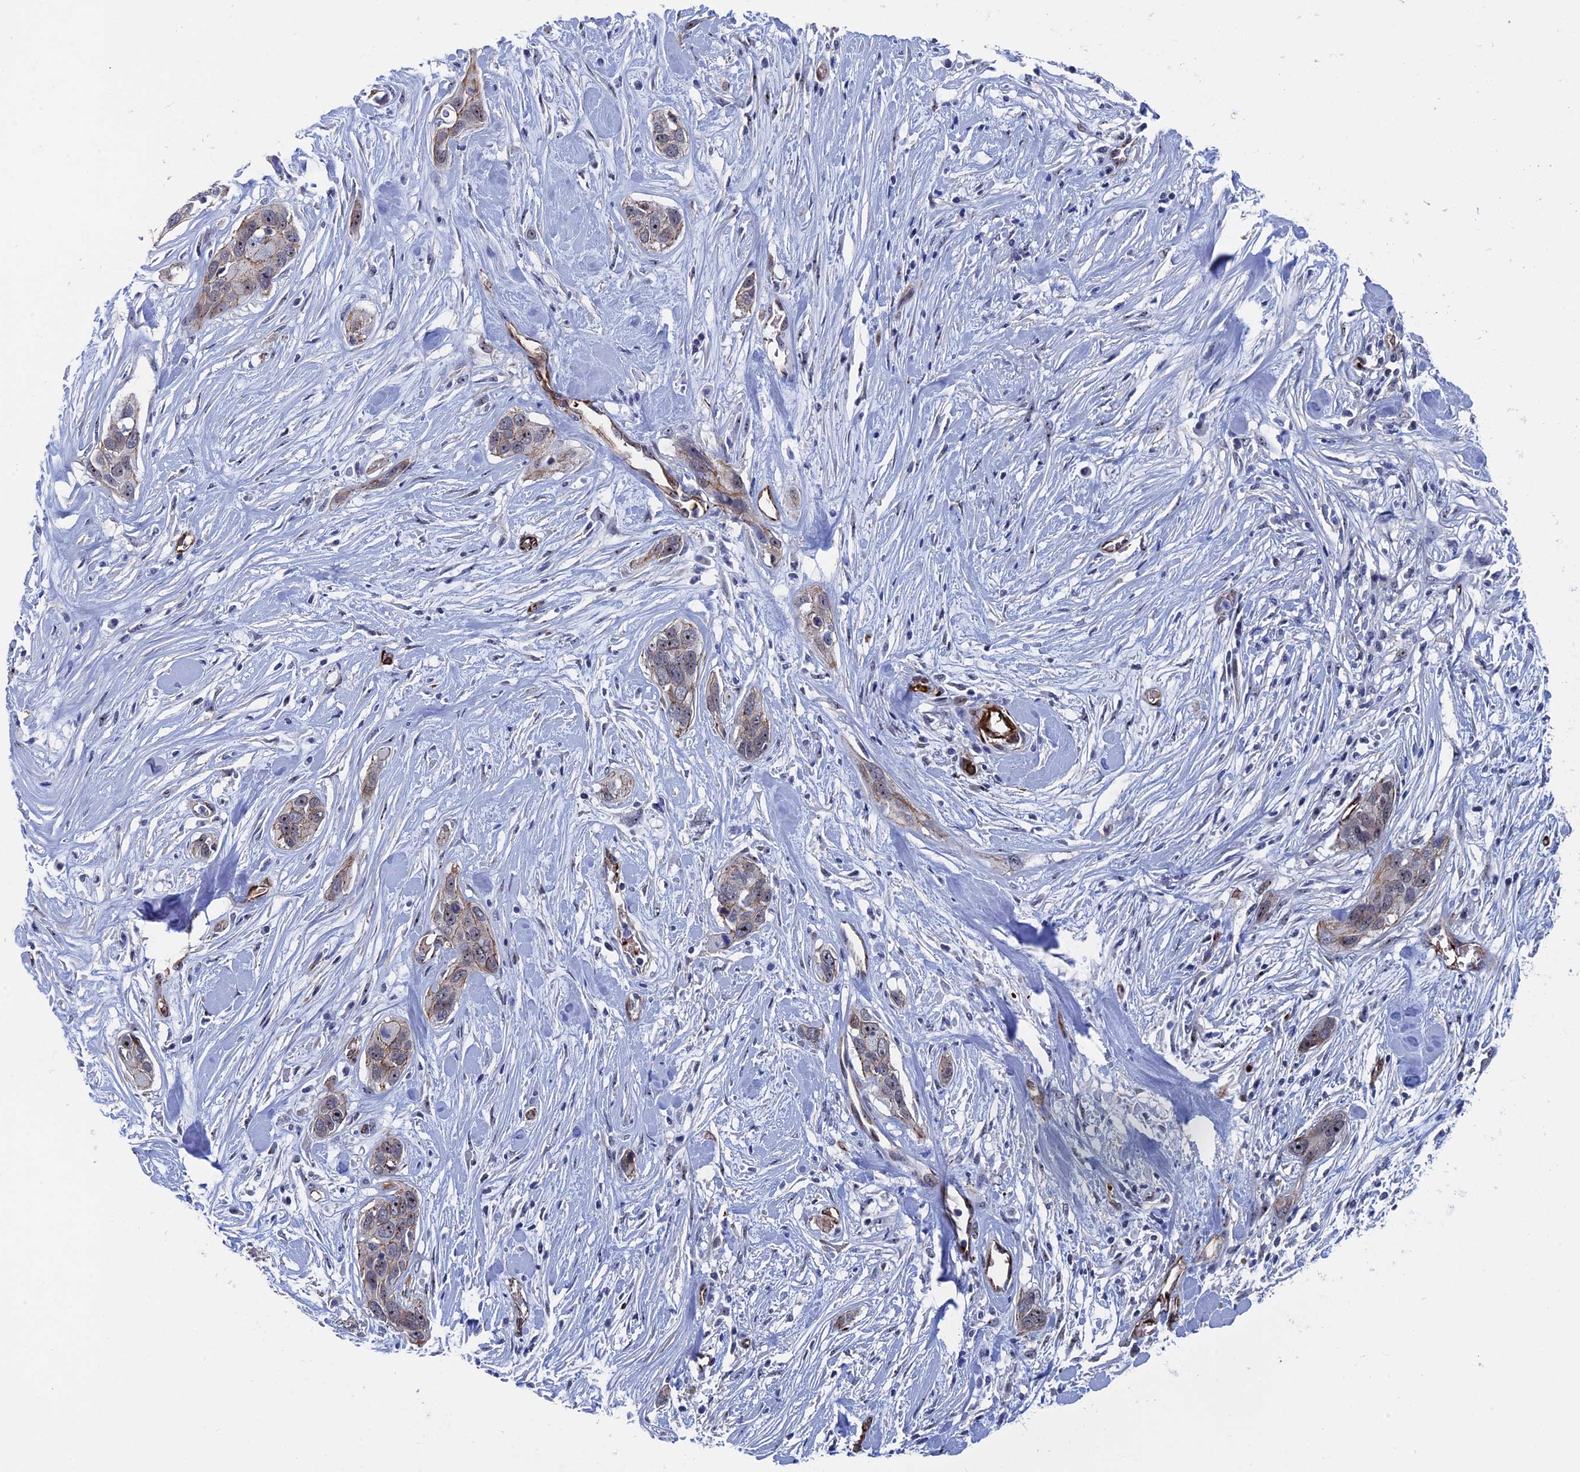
{"staining": {"intensity": "moderate", "quantity": "<25%", "location": "cytoplasmic/membranous,nuclear"}, "tissue": "pancreatic cancer", "cell_type": "Tumor cells", "image_type": "cancer", "snomed": [{"axis": "morphology", "description": "Adenocarcinoma, NOS"}, {"axis": "topography", "description": "Pancreas"}], "caption": "An image of pancreatic adenocarcinoma stained for a protein reveals moderate cytoplasmic/membranous and nuclear brown staining in tumor cells. The protein of interest is shown in brown color, while the nuclei are stained blue.", "gene": "EXOSC9", "patient": {"sex": "female", "age": 60}}